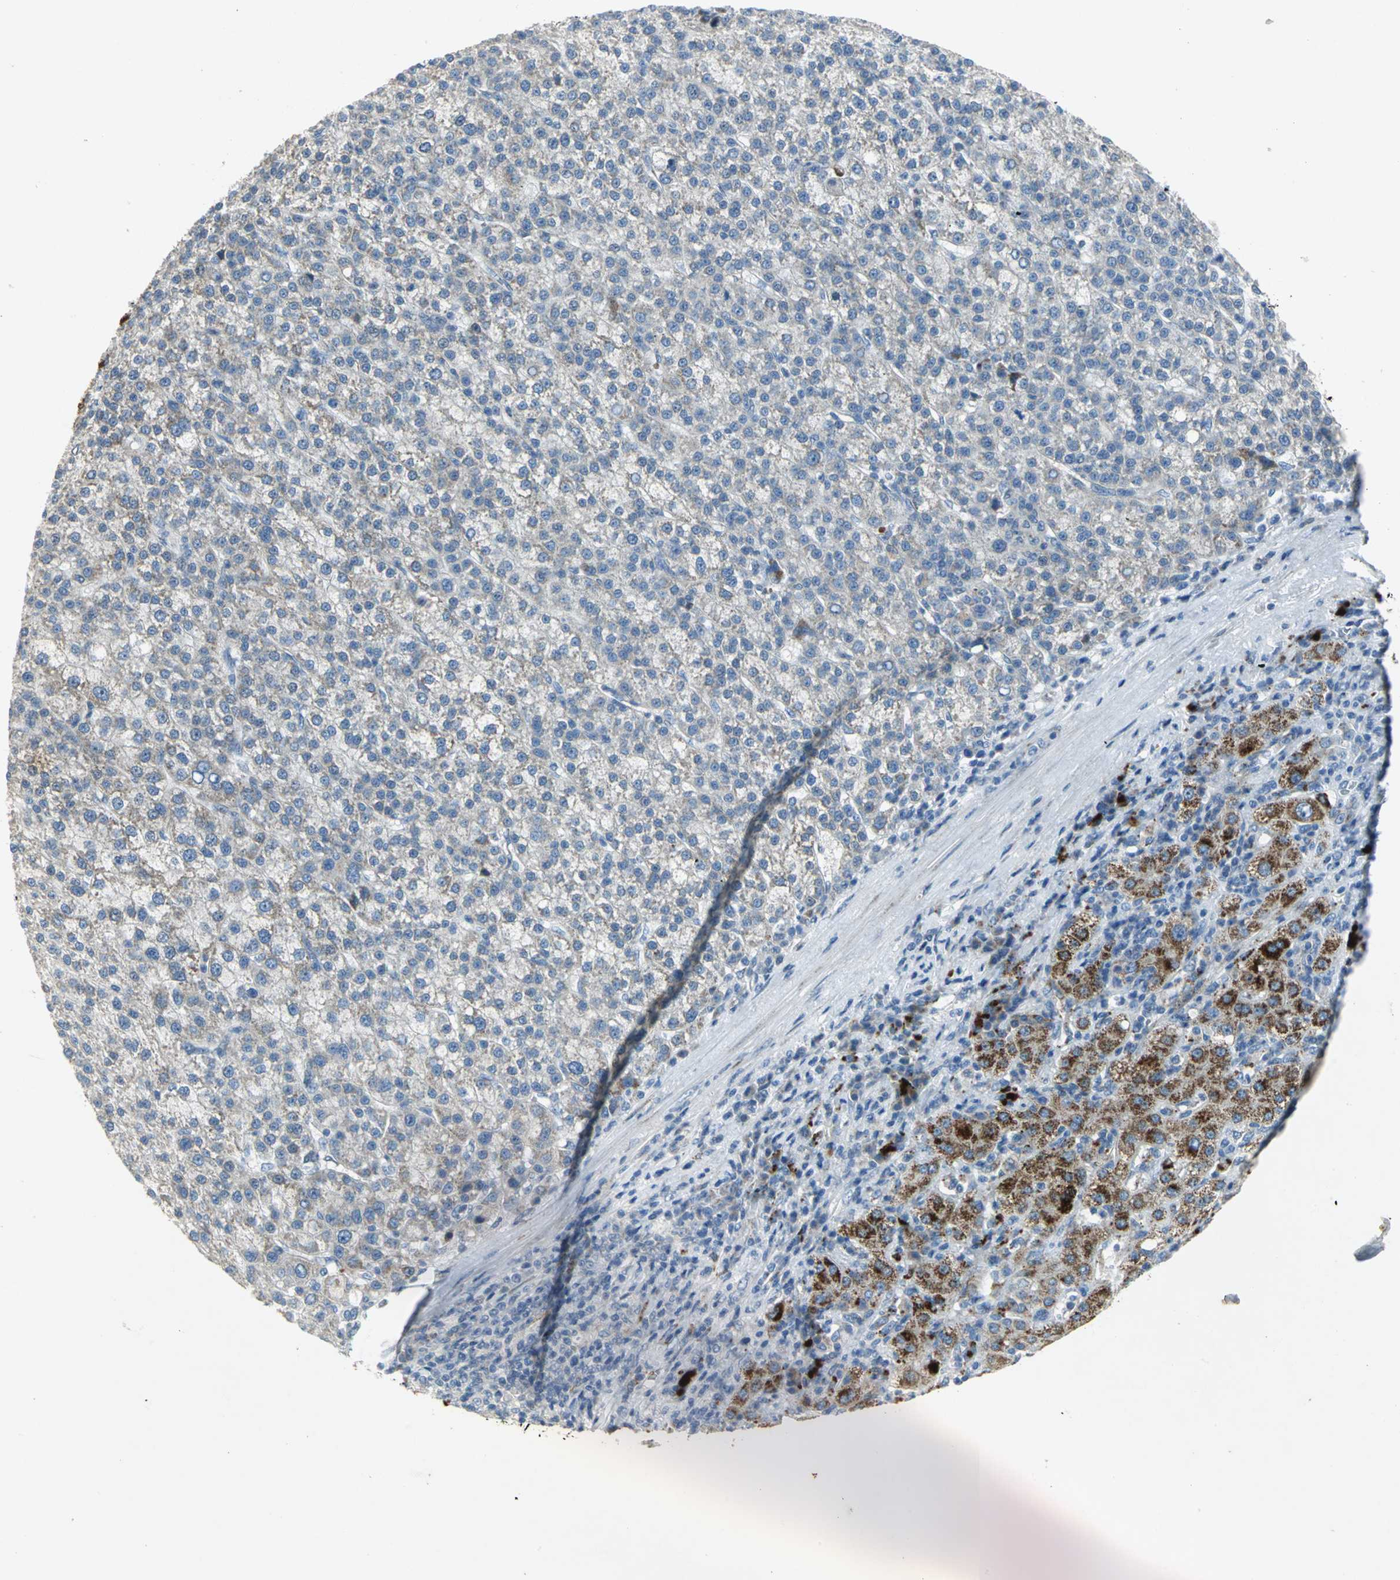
{"staining": {"intensity": "weak", "quantity": "<25%", "location": "cytoplasmic/membranous"}, "tissue": "liver cancer", "cell_type": "Tumor cells", "image_type": "cancer", "snomed": [{"axis": "morphology", "description": "Carcinoma, Hepatocellular, NOS"}, {"axis": "topography", "description": "Liver"}], "caption": "Immunohistochemistry histopathology image of liver cancer (hepatocellular carcinoma) stained for a protein (brown), which reveals no positivity in tumor cells. (DAB (3,3'-diaminobenzidine) immunohistochemistry (IHC) visualized using brightfield microscopy, high magnification).", "gene": "SPPL2B", "patient": {"sex": "female", "age": 58}}